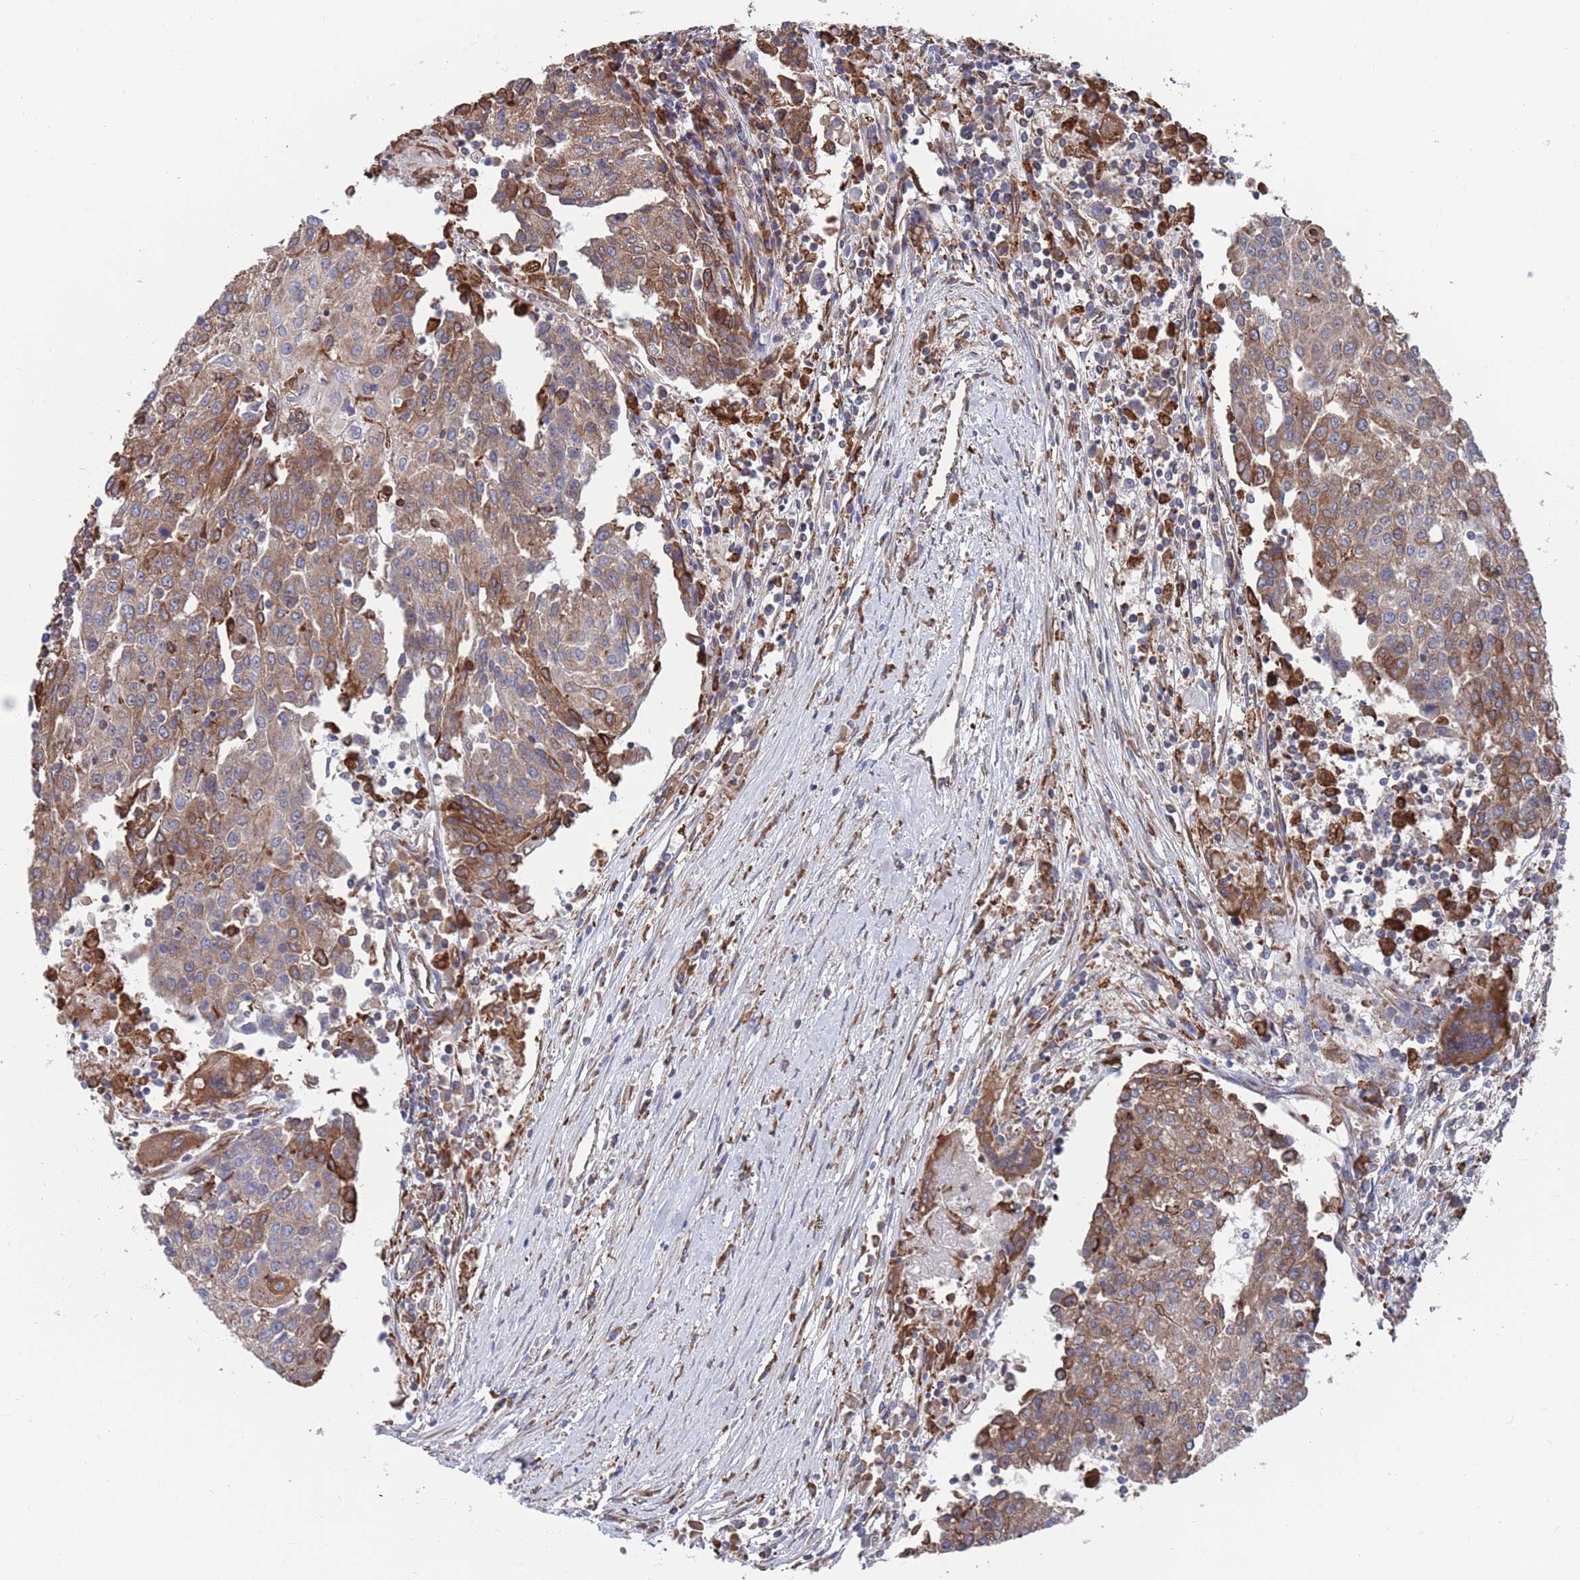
{"staining": {"intensity": "moderate", "quantity": ">75%", "location": "cytoplasmic/membranous"}, "tissue": "urothelial cancer", "cell_type": "Tumor cells", "image_type": "cancer", "snomed": [{"axis": "morphology", "description": "Urothelial carcinoma, High grade"}, {"axis": "topography", "description": "Urinary bladder"}], "caption": "High-grade urothelial carcinoma was stained to show a protein in brown. There is medium levels of moderate cytoplasmic/membranous positivity in approximately >75% of tumor cells.", "gene": "GID8", "patient": {"sex": "female", "age": 85}}